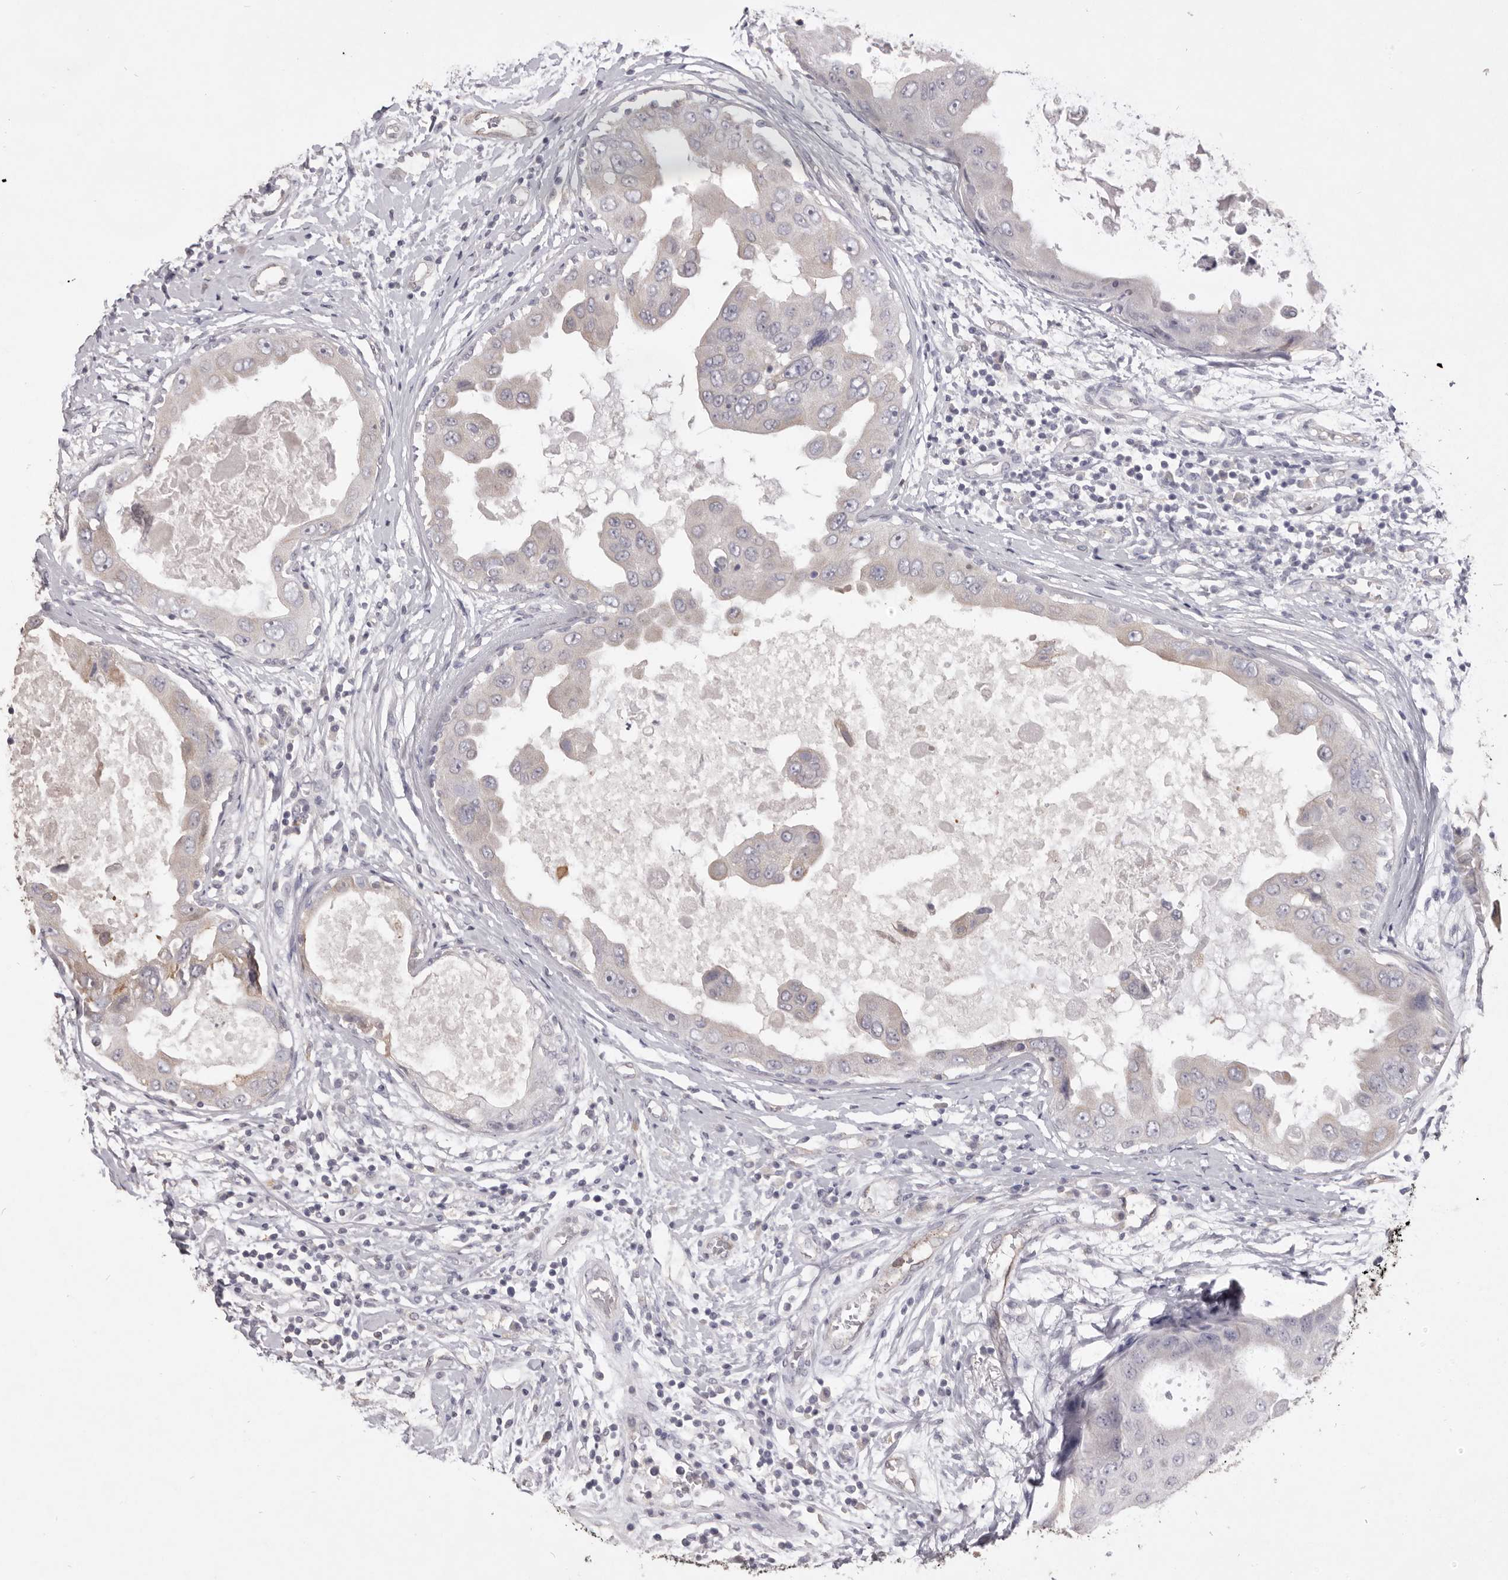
{"staining": {"intensity": "negative", "quantity": "none", "location": "none"}, "tissue": "breast cancer", "cell_type": "Tumor cells", "image_type": "cancer", "snomed": [{"axis": "morphology", "description": "Duct carcinoma"}, {"axis": "topography", "description": "Breast"}], "caption": "Photomicrograph shows no significant protein positivity in tumor cells of intraductal carcinoma (breast).", "gene": "ZYG11B", "patient": {"sex": "female", "age": 27}}